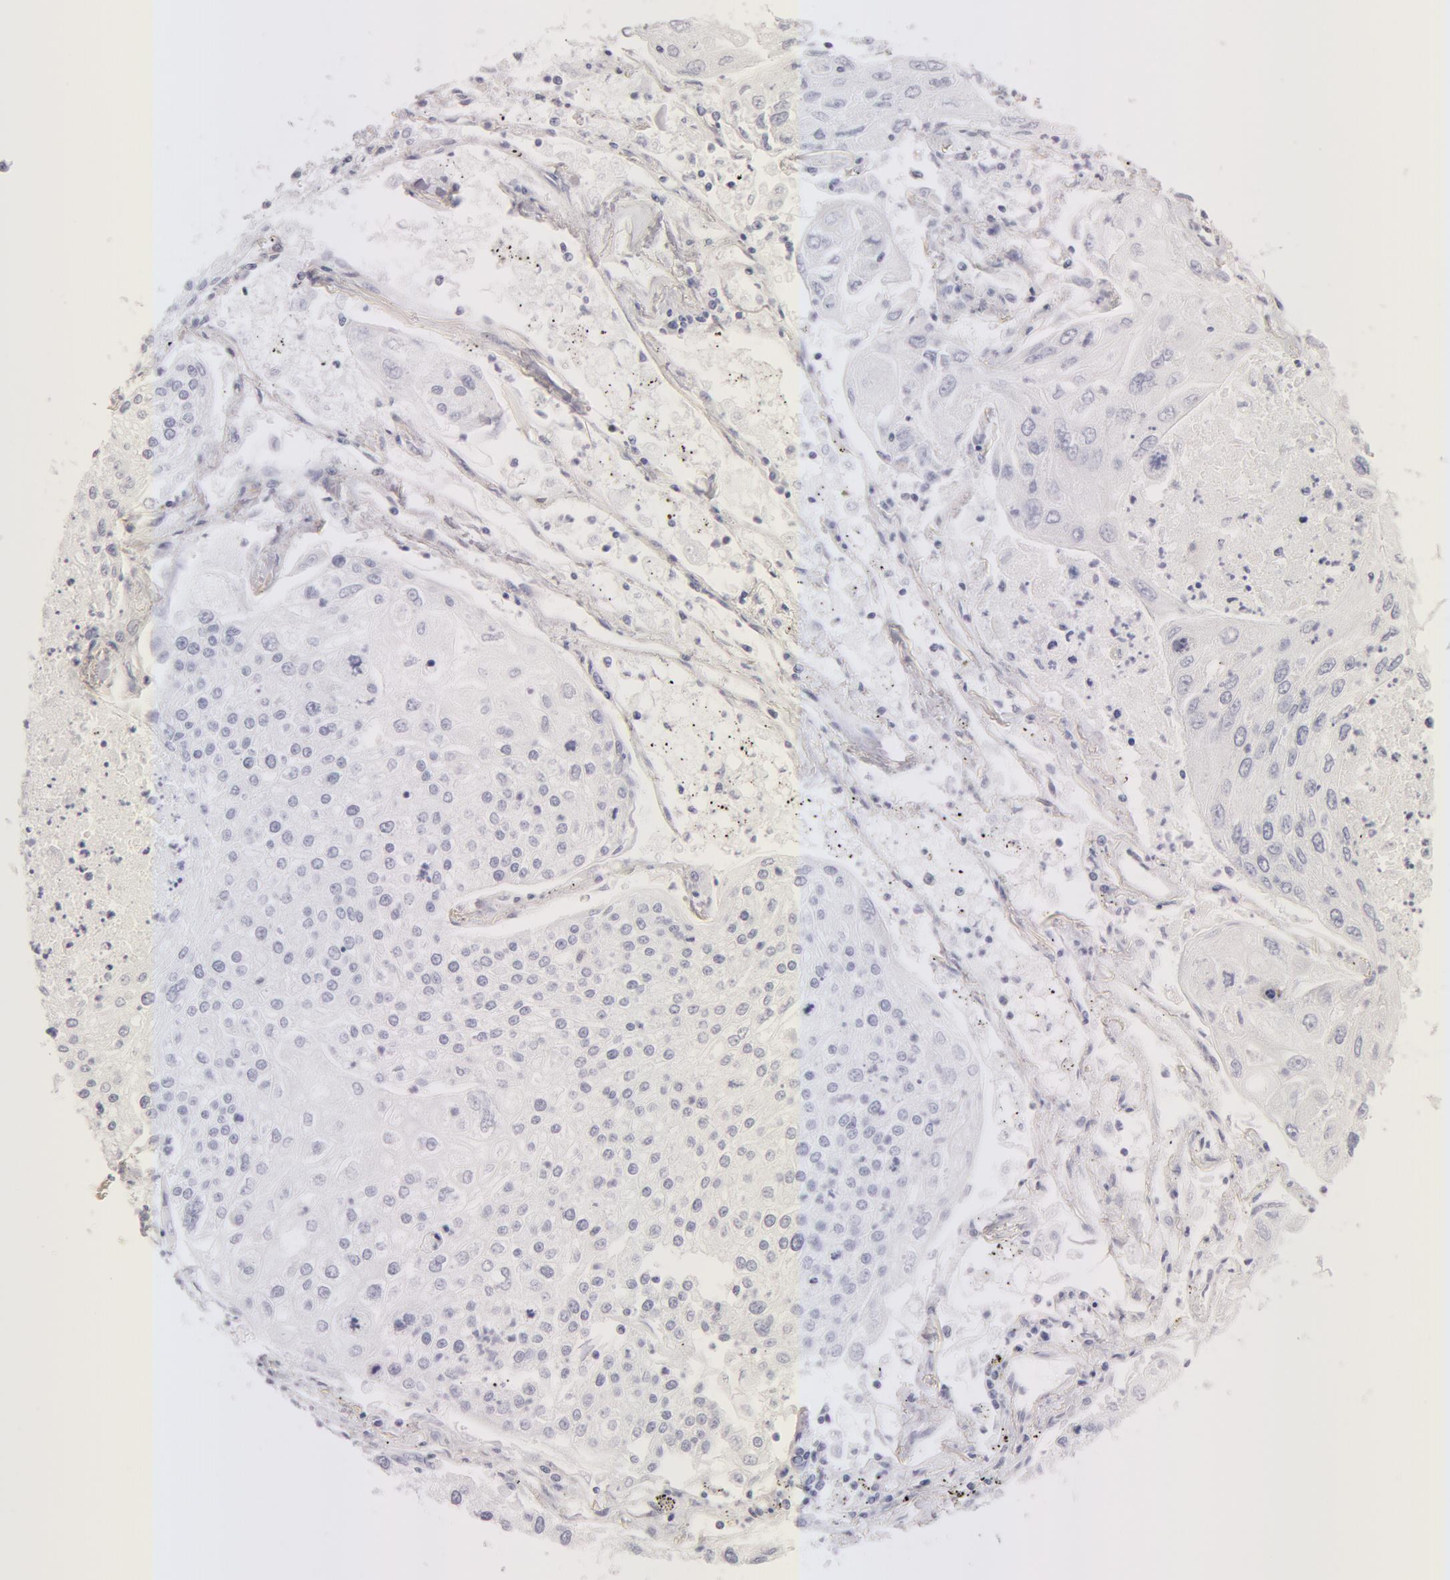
{"staining": {"intensity": "negative", "quantity": "none", "location": "none"}, "tissue": "lung cancer", "cell_type": "Tumor cells", "image_type": "cancer", "snomed": [{"axis": "morphology", "description": "Squamous cell carcinoma, NOS"}, {"axis": "topography", "description": "Lung"}], "caption": "An immunohistochemistry histopathology image of lung cancer is shown. There is no staining in tumor cells of lung cancer.", "gene": "DDX3Y", "patient": {"sex": "male", "age": 75}}